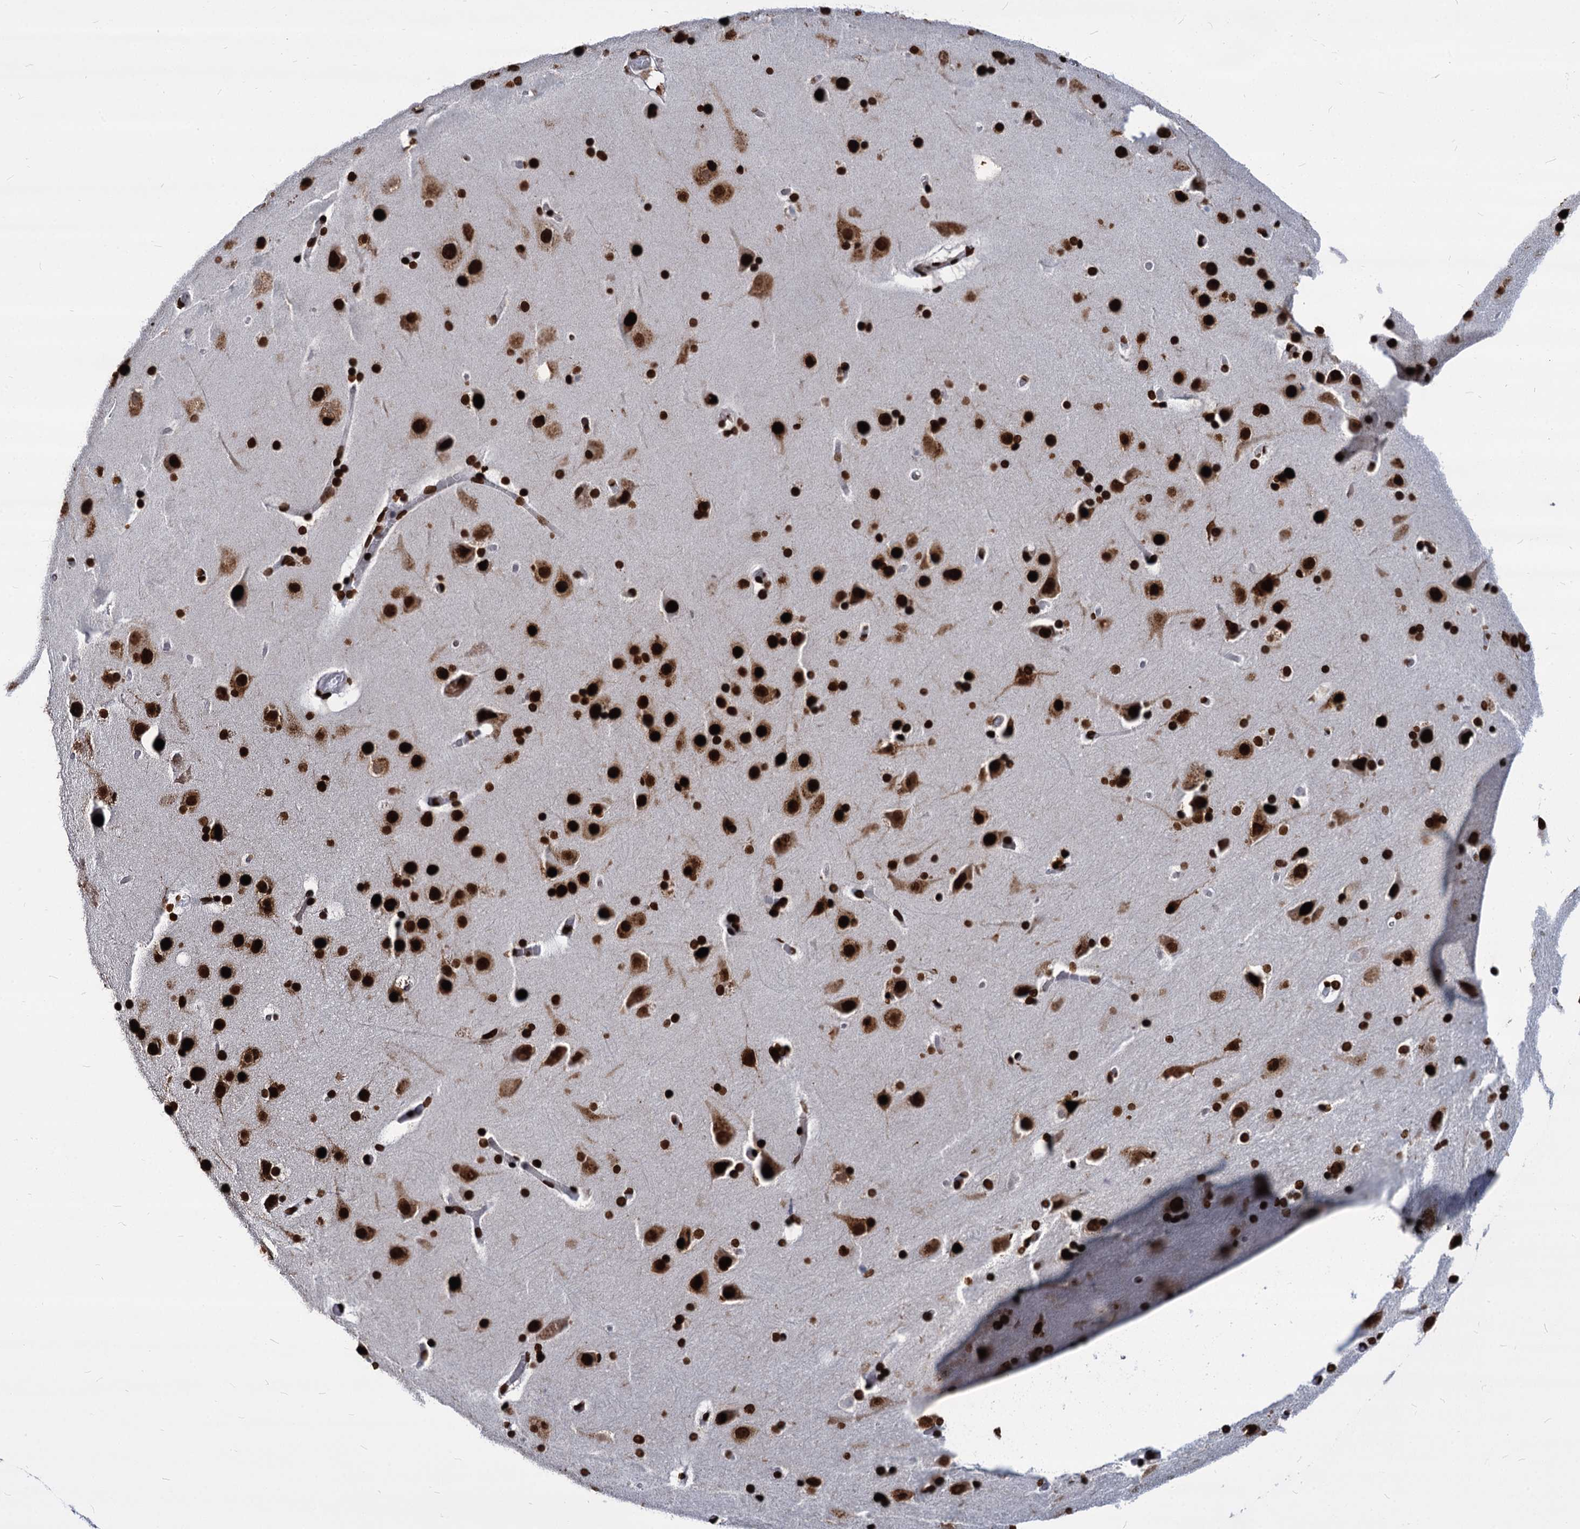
{"staining": {"intensity": "strong", "quantity": ">75%", "location": "nuclear"}, "tissue": "cerebral cortex", "cell_type": "Endothelial cells", "image_type": "normal", "snomed": [{"axis": "morphology", "description": "Normal tissue, NOS"}, {"axis": "topography", "description": "Cerebral cortex"}], "caption": "A high amount of strong nuclear positivity is present in approximately >75% of endothelial cells in benign cerebral cortex. (brown staining indicates protein expression, while blue staining denotes nuclei).", "gene": "MECP2", "patient": {"sex": "male", "age": 57}}